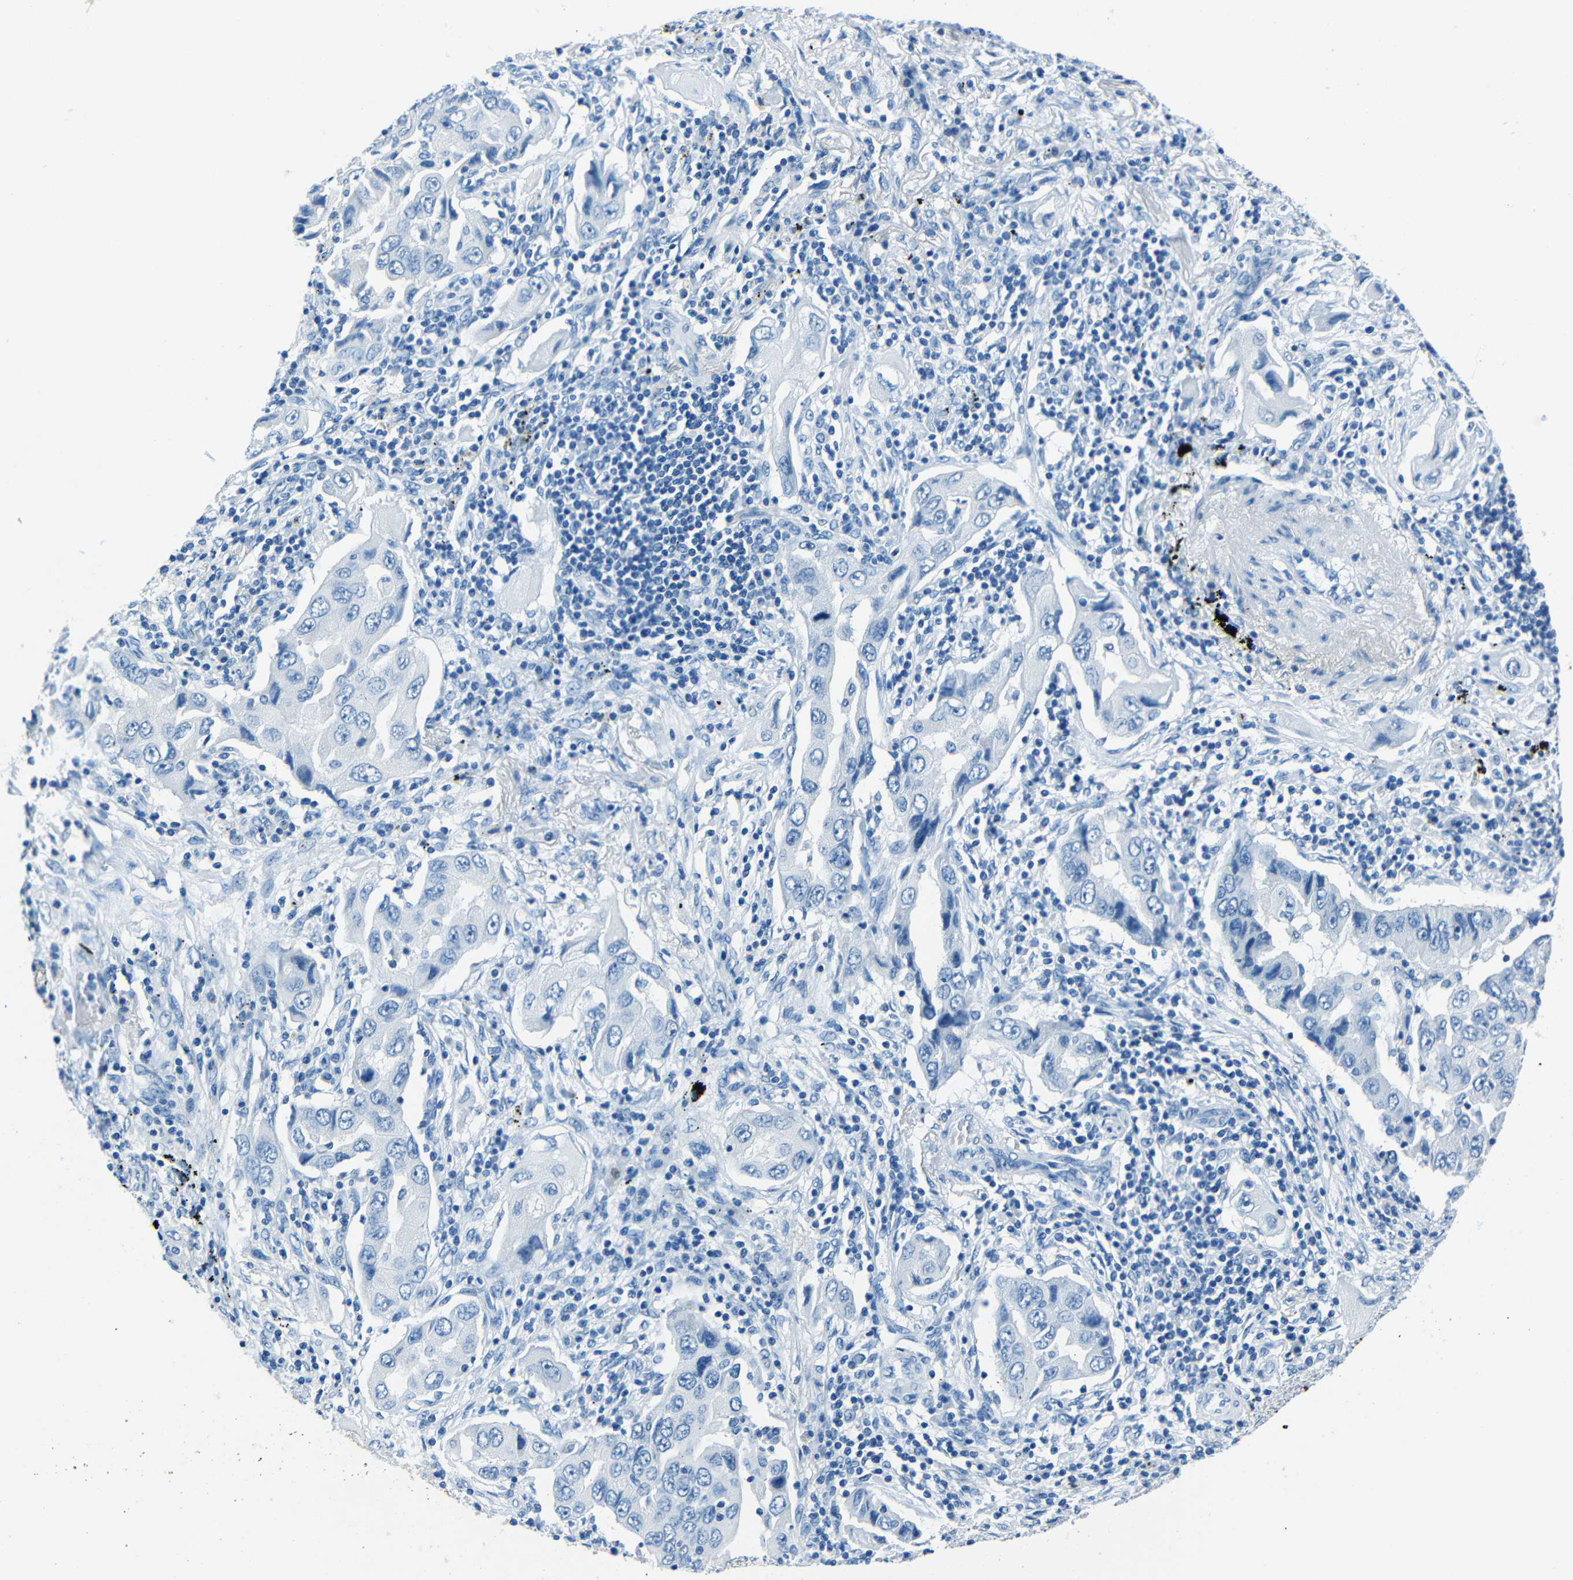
{"staining": {"intensity": "negative", "quantity": "none", "location": "none"}, "tissue": "lung cancer", "cell_type": "Tumor cells", "image_type": "cancer", "snomed": [{"axis": "morphology", "description": "Adenocarcinoma, NOS"}, {"axis": "topography", "description": "Lung"}], "caption": "IHC micrograph of neoplastic tissue: human lung adenocarcinoma stained with DAB (3,3'-diaminobenzidine) demonstrates no significant protein staining in tumor cells.", "gene": "FBN2", "patient": {"sex": "female", "age": 65}}